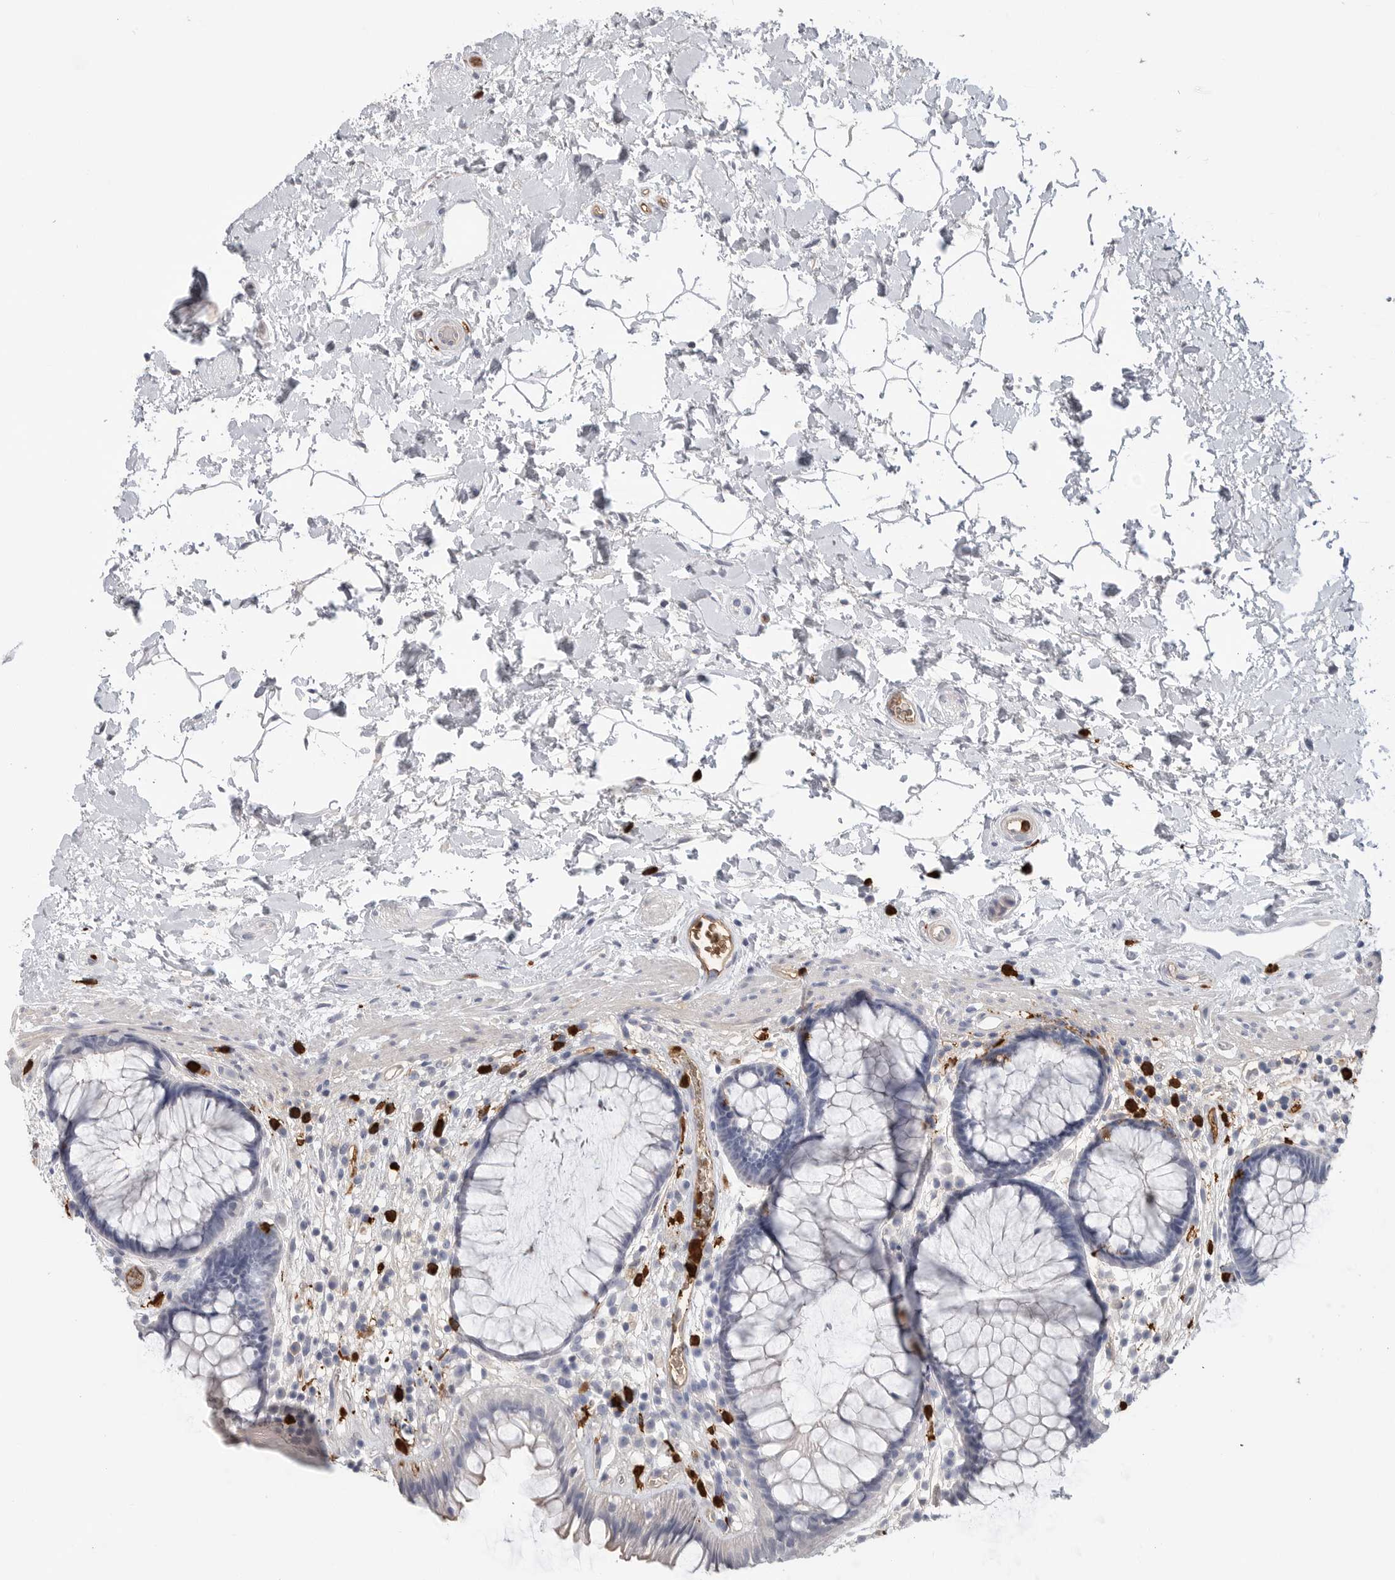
{"staining": {"intensity": "negative", "quantity": "none", "location": "none"}, "tissue": "rectum", "cell_type": "Glandular cells", "image_type": "normal", "snomed": [{"axis": "morphology", "description": "Normal tissue, NOS"}, {"axis": "topography", "description": "Rectum"}], "caption": "Rectum stained for a protein using immunohistochemistry (IHC) shows no expression glandular cells.", "gene": "CYB561D1", "patient": {"sex": "male", "age": 51}}